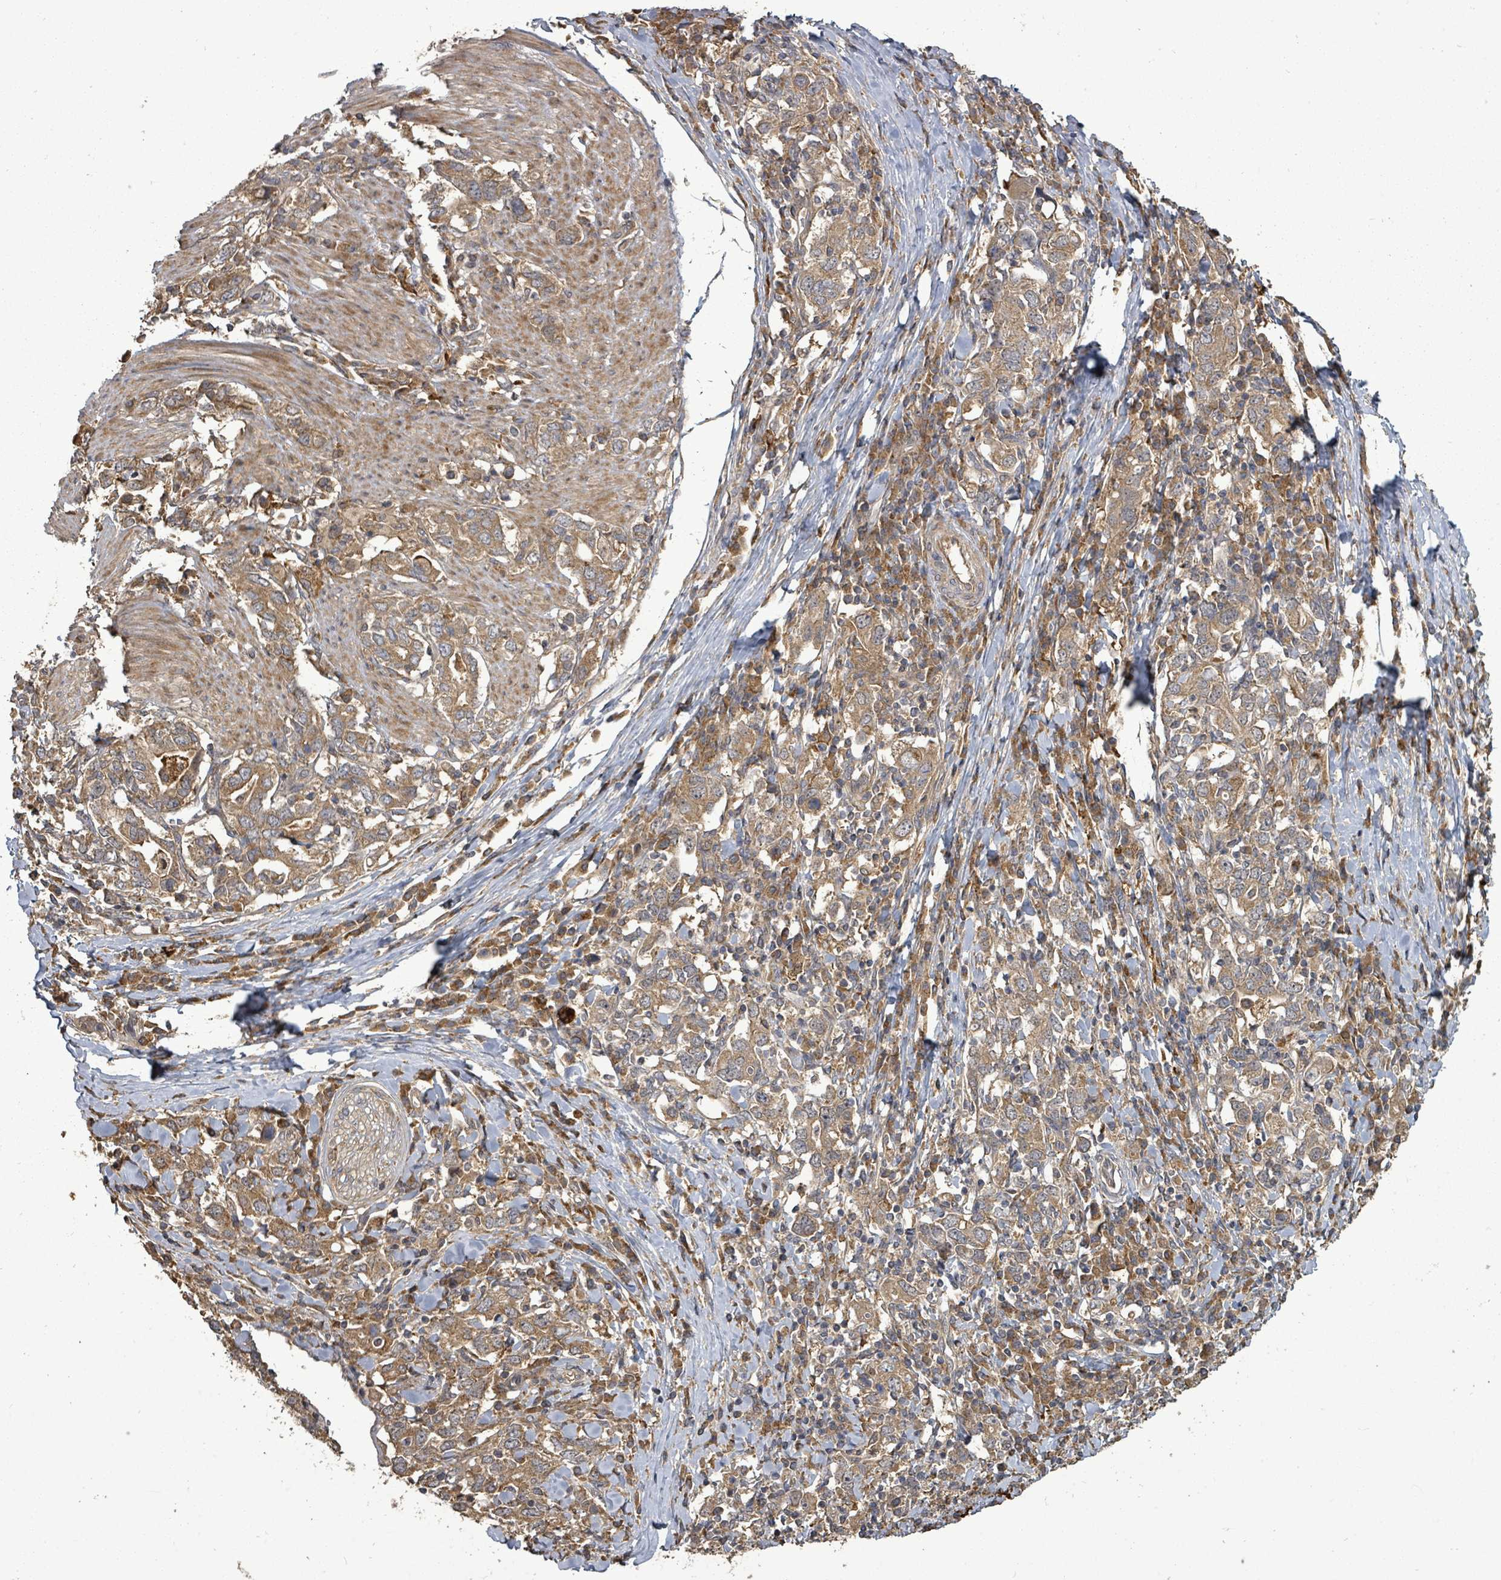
{"staining": {"intensity": "moderate", "quantity": ">75%", "location": "cytoplasmic/membranous"}, "tissue": "stomach cancer", "cell_type": "Tumor cells", "image_type": "cancer", "snomed": [{"axis": "morphology", "description": "Adenocarcinoma, NOS"}, {"axis": "topography", "description": "Stomach, upper"}, {"axis": "topography", "description": "Stomach"}], "caption": "The immunohistochemical stain highlights moderate cytoplasmic/membranous expression in tumor cells of stomach cancer (adenocarcinoma) tissue. (Stains: DAB in brown, nuclei in blue, Microscopy: brightfield microscopy at high magnification).", "gene": "EIF3C", "patient": {"sex": "male", "age": 62}}